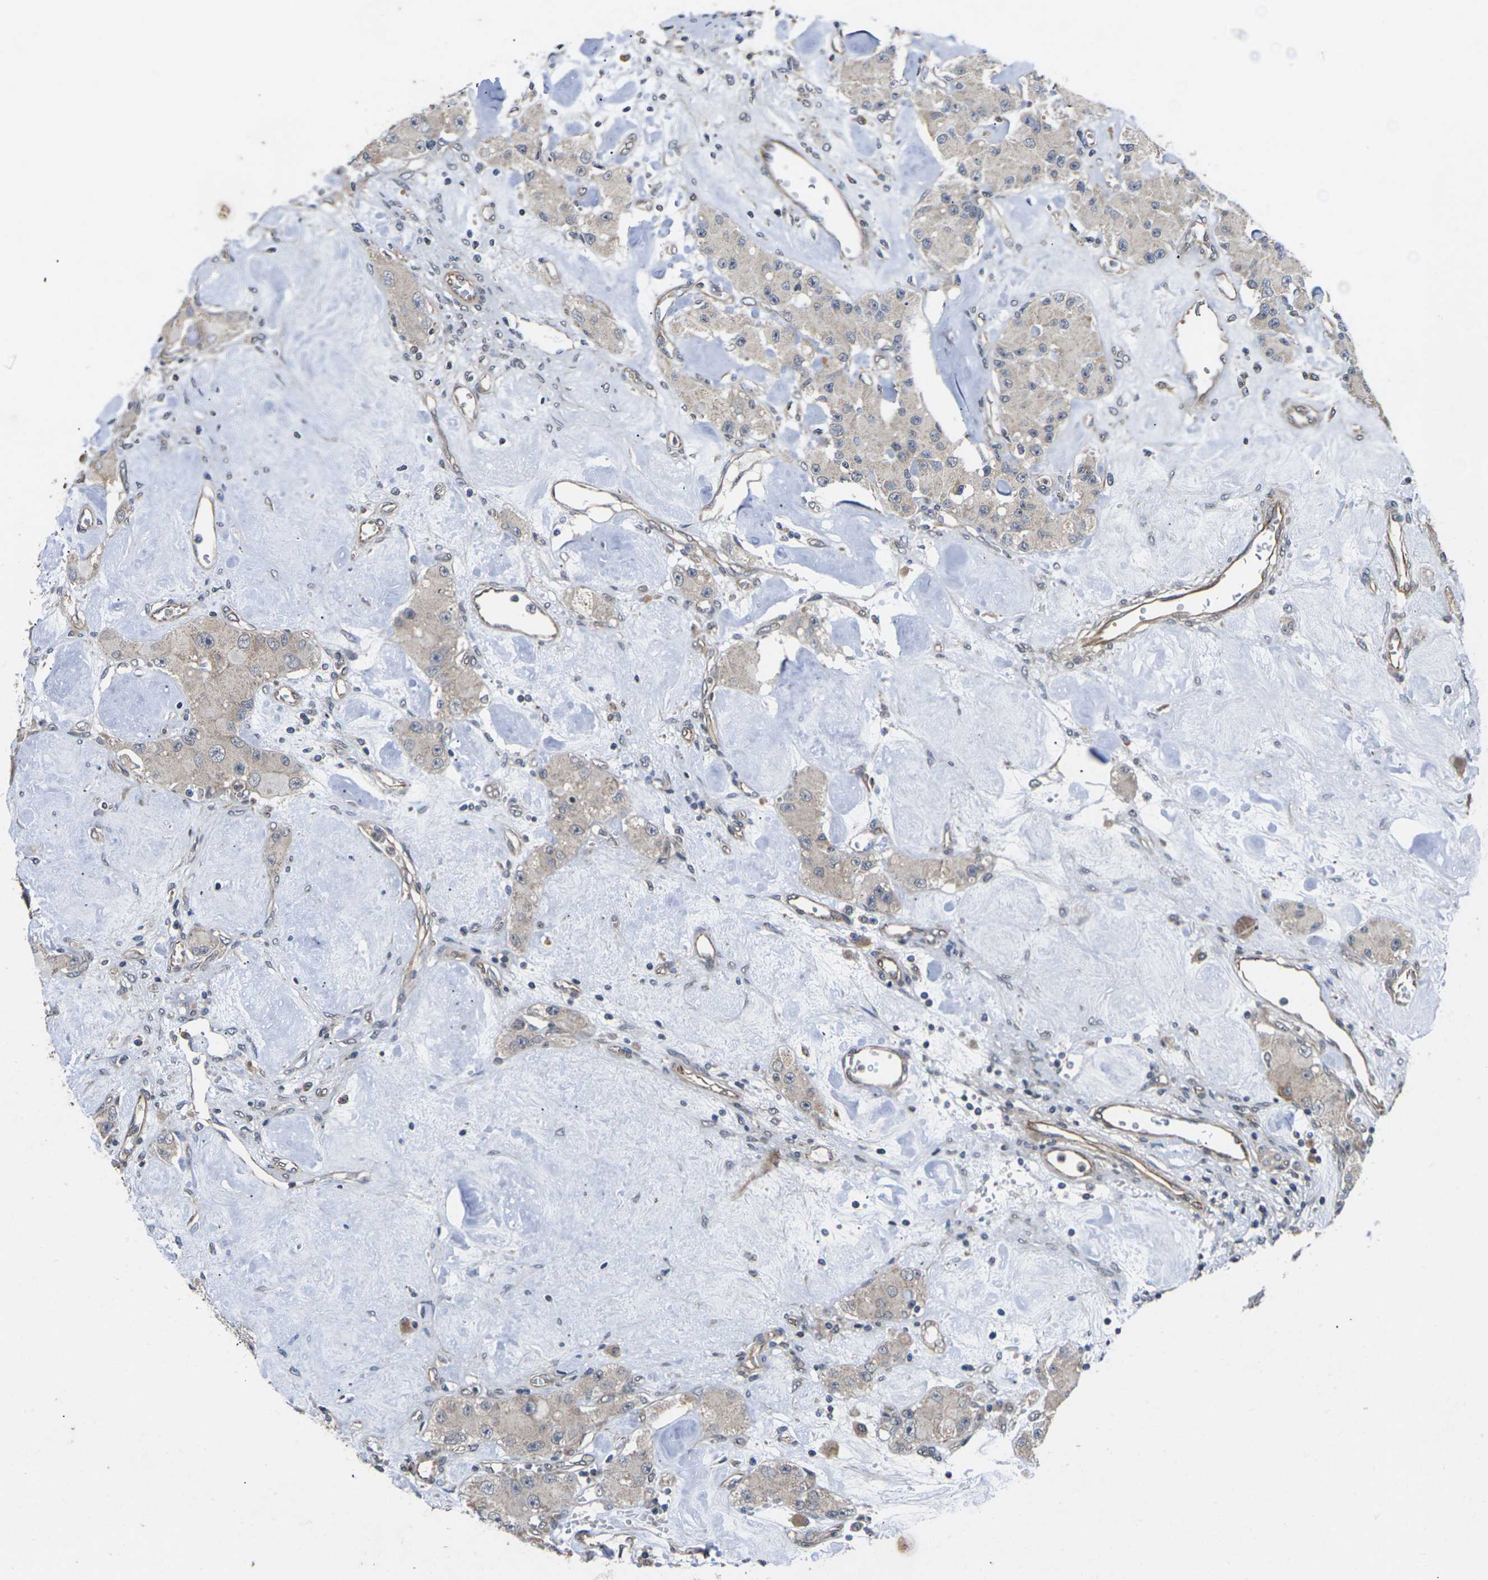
{"staining": {"intensity": "weak", "quantity": ">75%", "location": "cytoplasmic/membranous"}, "tissue": "carcinoid", "cell_type": "Tumor cells", "image_type": "cancer", "snomed": [{"axis": "morphology", "description": "Carcinoid, malignant, NOS"}, {"axis": "topography", "description": "Pancreas"}], "caption": "This photomicrograph reveals immunohistochemistry staining of carcinoid (malignant), with low weak cytoplasmic/membranous expression in approximately >75% of tumor cells.", "gene": "DKK2", "patient": {"sex": "male", "age": 41}}